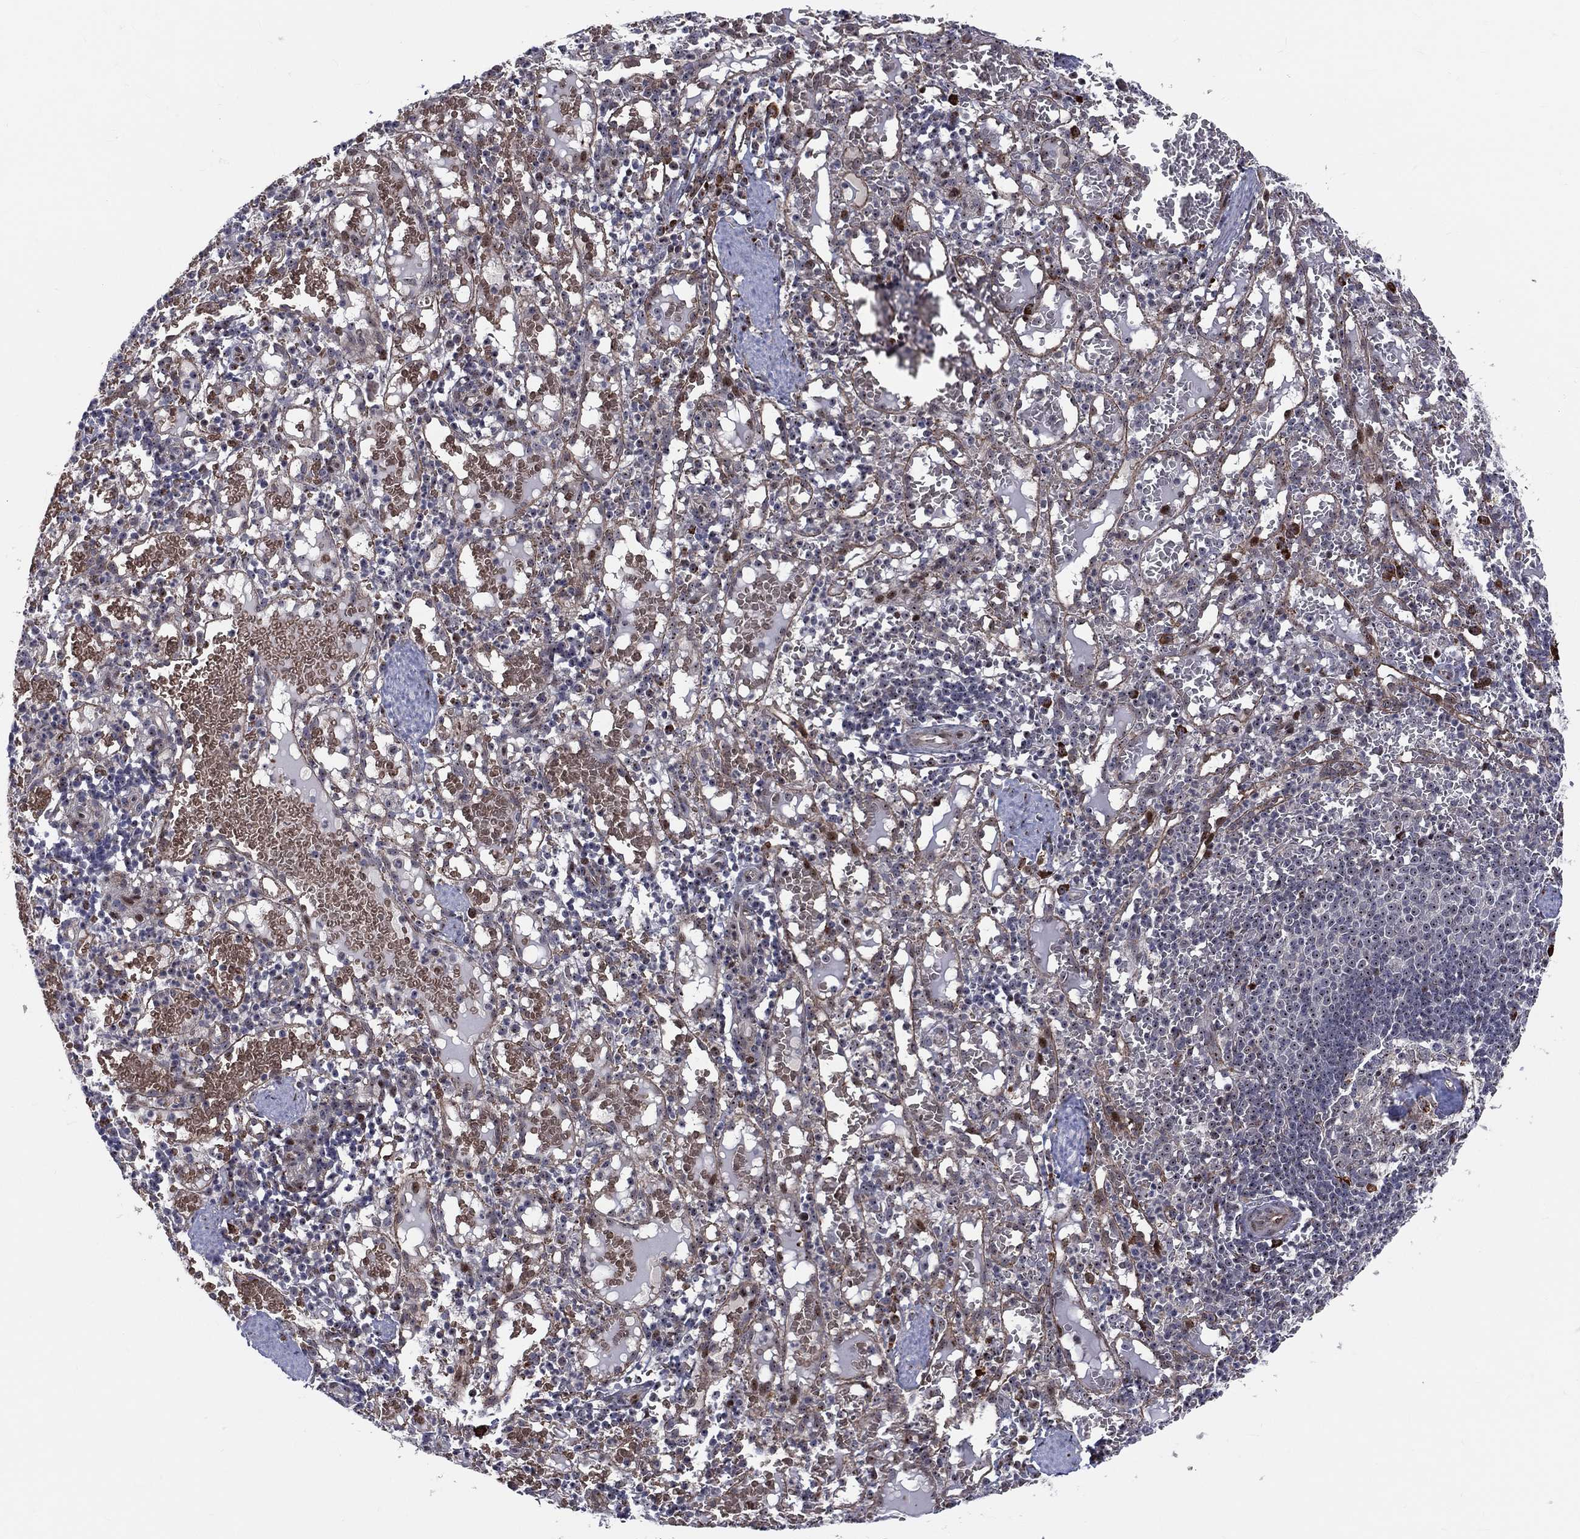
{"staining": {"intensity": "strong", "quantity": "<25%", "location": "cytoplasmic/membranous,nuclear"}, "tissue": "spleen", "cell_type": "Cells in red pulp", "image_type": "normal", "snomed": [{"axis": "morphology", "description": "Normal tissue, NOS"}, {"axis": "topography", "description": "Spleen"}], "caption": "Immunohistochemistry (IHC) micrograph of normal spleen: human spleen stained using IHC exhibits medium levels of strong protein expression localized specifically in the cytoplasmic/membranous,nuclear of cells in red pulp, appearing as a cytoplasmic/membranous,nuclear brown color.", "gene": "VHL", "patient": {"sex": "male", "age": 11}}